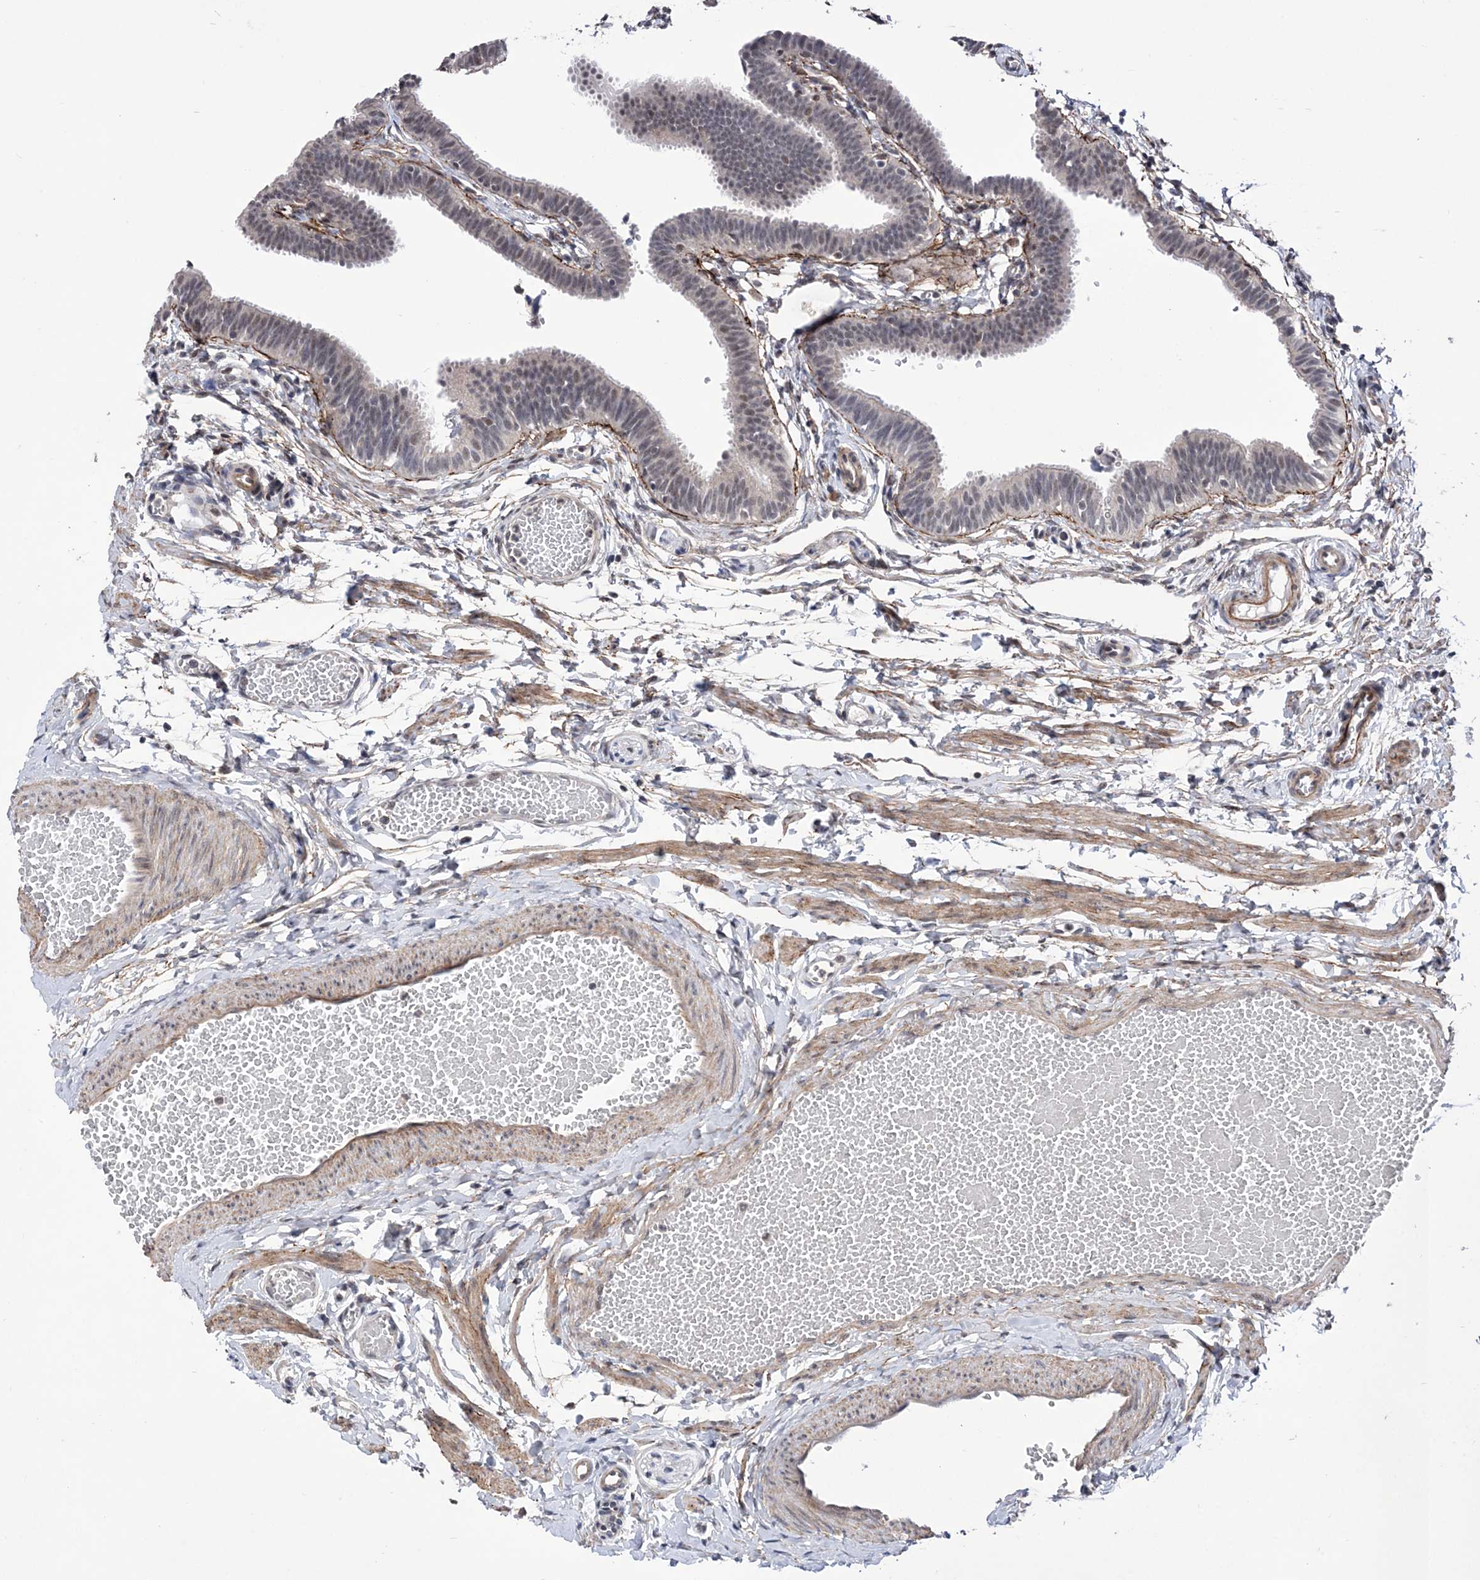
{"staining": {"intensity": "weak", "quantity": "<25%", "location": "nuclear"}, "tissue": "fallopian tube", "cell_type": "Glandular cells", "image_type": "normal", "snomed": [{"axis": "morphology", "description": "Normal tissue, NOS"}, {"axis": "topography", "description": "Fallopian tube"}, {"axis": "topography", "description": "Ovary"}], "caption": "Glandular cells are negative for brown protein staining in normal fallopian tube. (Stains: DAB (3,3'-diaminobenzidine) immunohistochemistry (IHC) with hematoxylin counter stain, Microscopy: brightfield microscopy at high magnification).", "gene": "BOD1L1", "patient": {"sex": "female", "age": 23}}